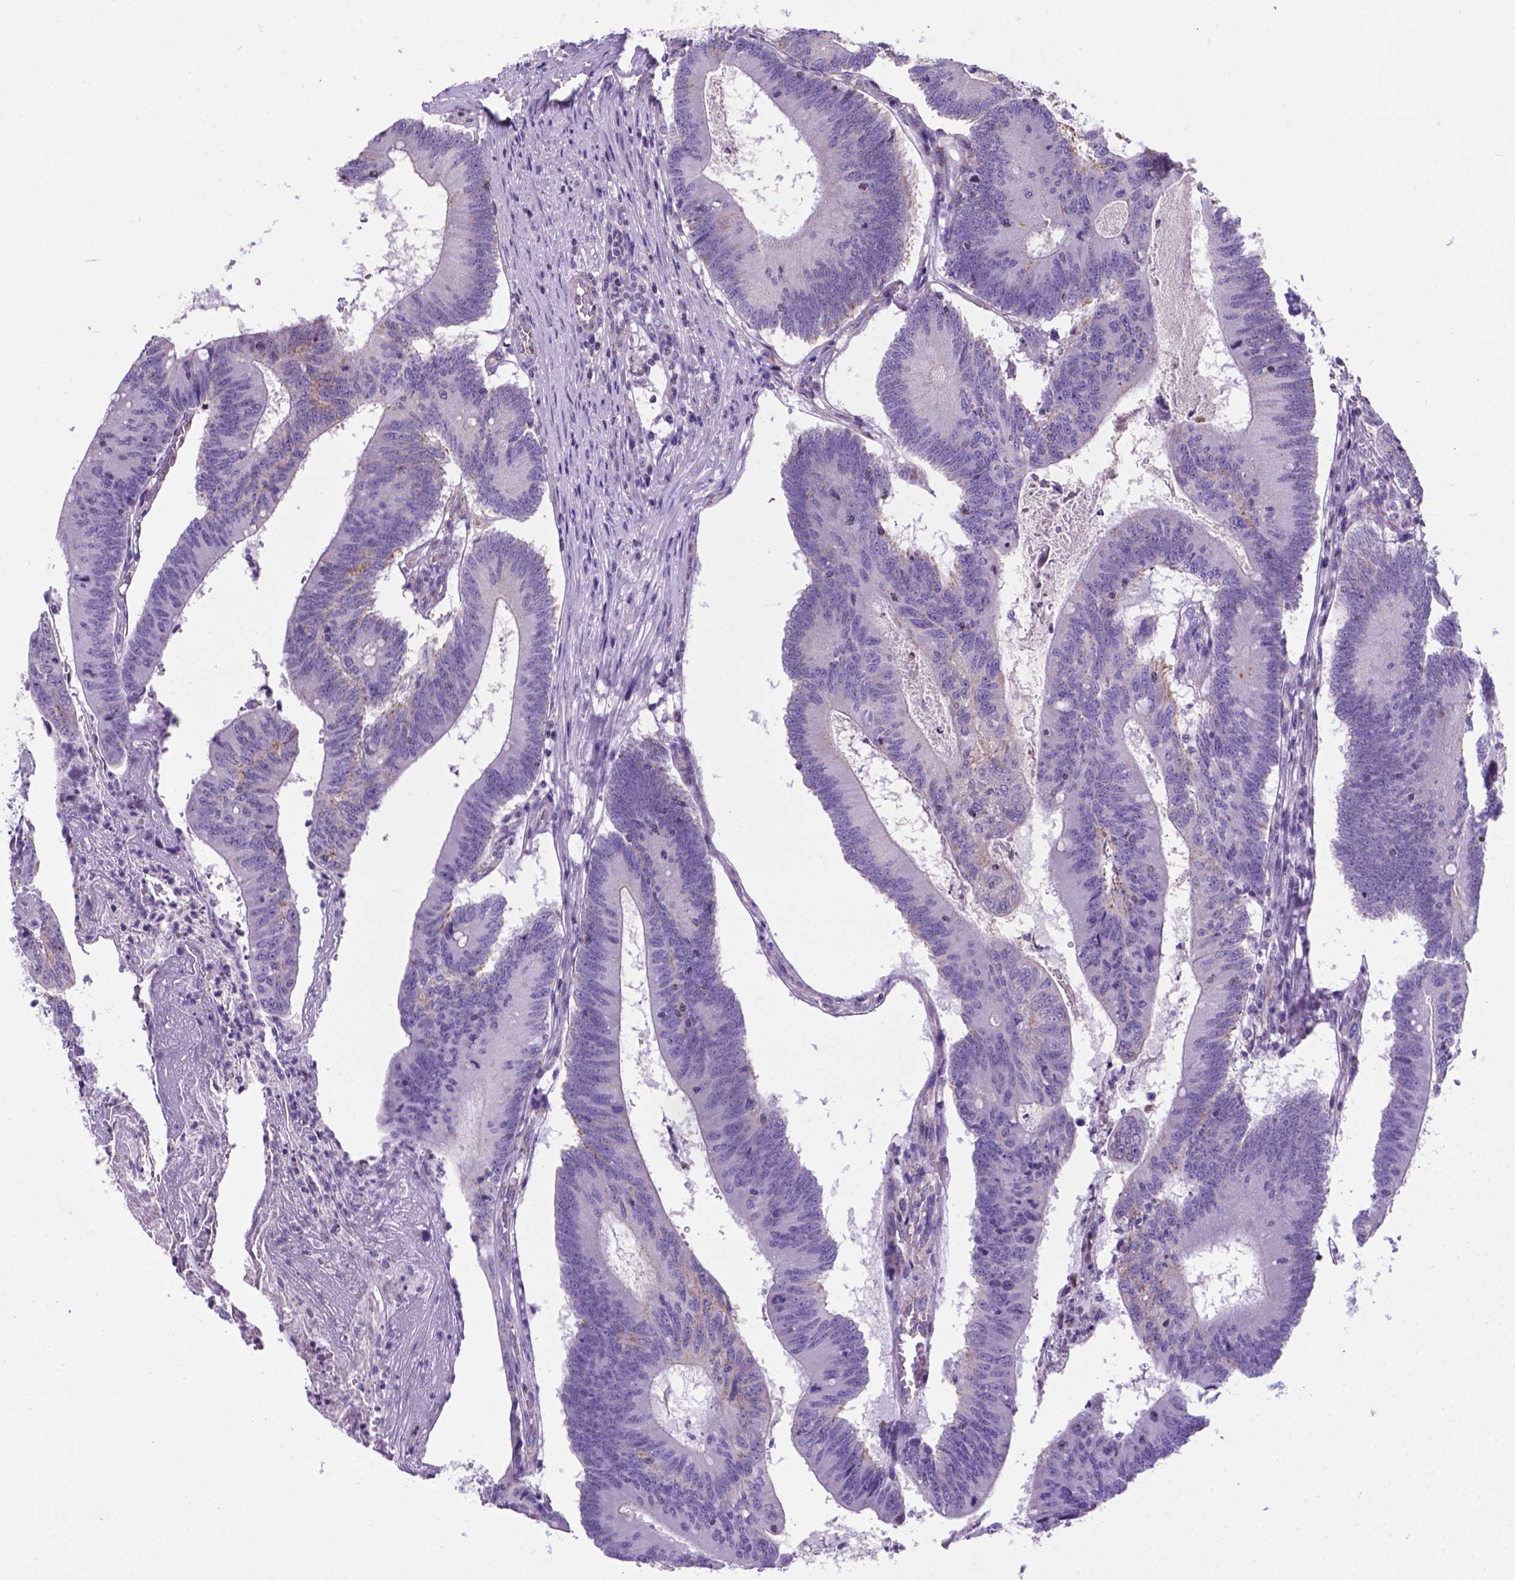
{"staining": {"intensity": "moderate", "quantity": "<25%", "location": "cytoplasmic/membranous"}, "tissue": "colorectal cancer", "cell_type": "Tumor cells", "image_type": "cancer", "snomed": [{"axis": "morphology", "description": "Adenocarcinoma, NOS"}, {"axis": "topography", "description": "Colon"}], "caption": "Tumor cells demonstrate low levels of moderate cytoplasmic/membranous expression in about <25% of cells in colorectal cancer.", "gene": "POU3F3", "patient": {"sex": "female", "age": 70}}